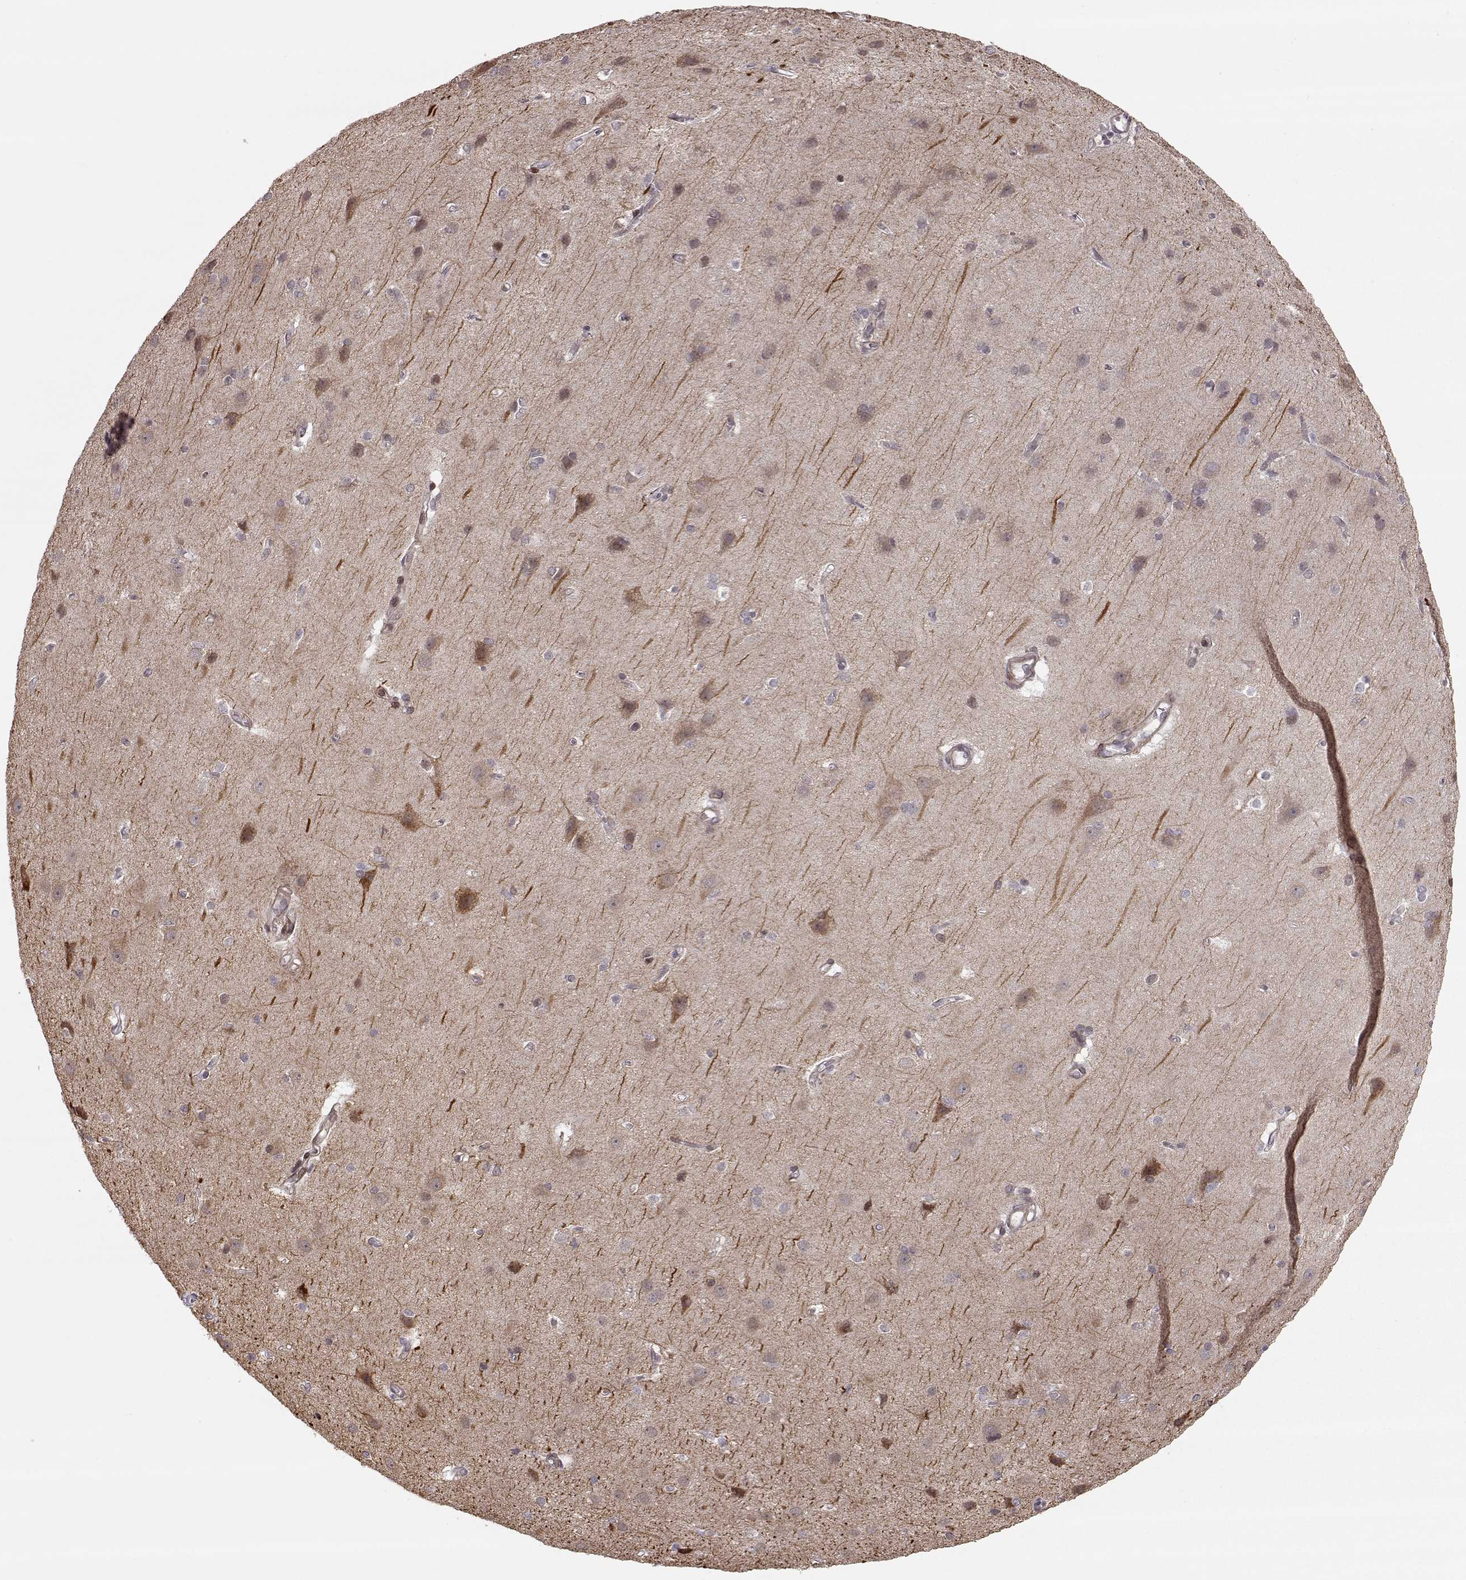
{"staining": {"intensity": "weak", "quantity": ">75%", "location": "cytoplasmic/membranous"}, "tissue": "cerebral cortex", "cell_type": "Endothelial cells", "image_type": "normal", "snomed": [{"axis": "morphology", "description": "Normal tissue, NOS"}, {"axis": "topography", "description": "Cerebral cortex"}], "caption": "Weak cytoplasmic/membranous expression is identified in approximately >75% of endothelial cells in normal cerebral cortex.", "gene": "PLEKHG3", "patient": {"sex": "male", "age": 37}}